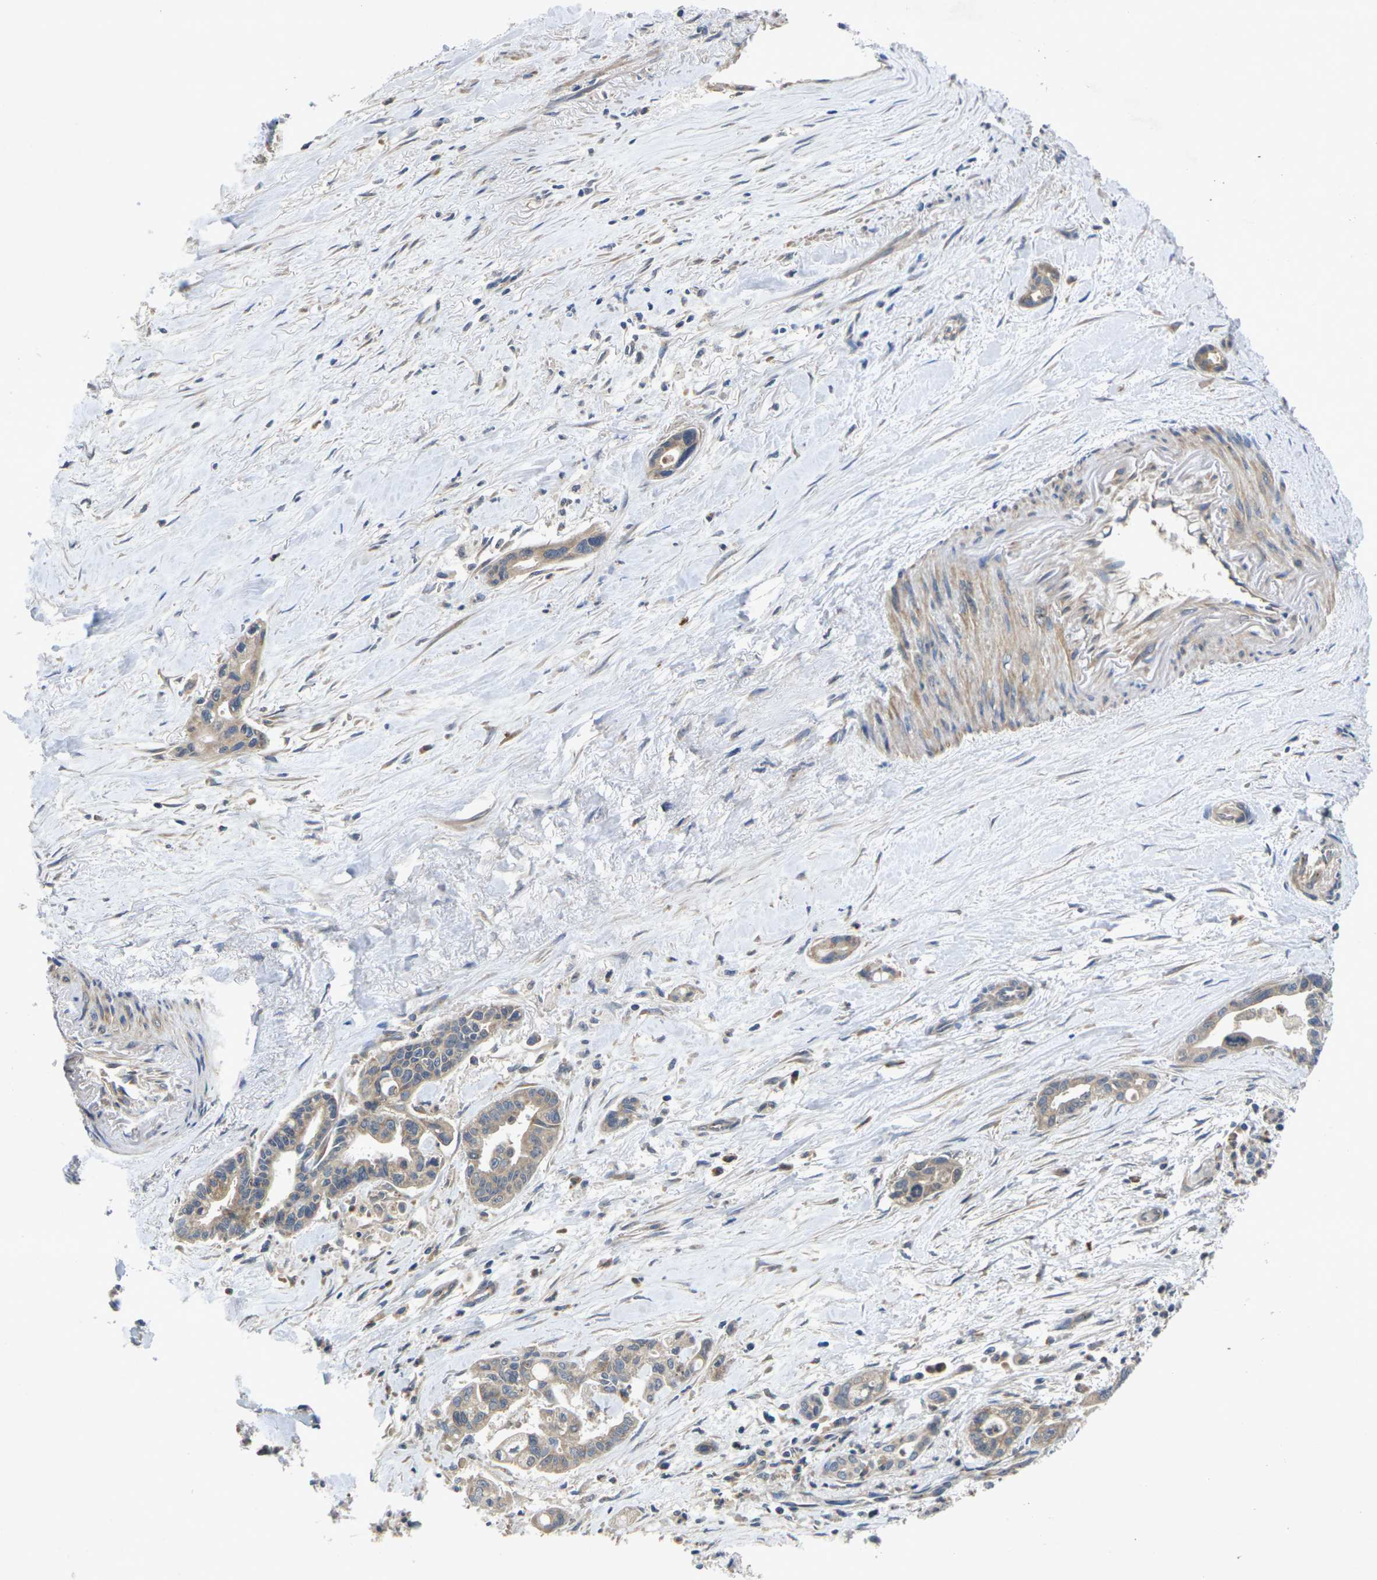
{"staining": {"intensity": "weak", "quantity": ">75%", "location": "cytoplasmic/membranous"}, "tissue": "pancreatic cancer", "cell_type": "Tumor cells", "image_type": "cancer", "snomed": [{"axis": "morphology", "description": "Adenocarcinoma, NOS"}, {"axis": "topography", "description": "Pancreas"}], "caption": "Protein staining displays weak cytoplasmic/membranous positivity in approximately >75% of tumor cells in adenocarcinoma (pancreatic). (IHC, brightfield microscopy, high magnification).", "gene": "KIF1B", "patient": {"sex": "male", "age": 70}}